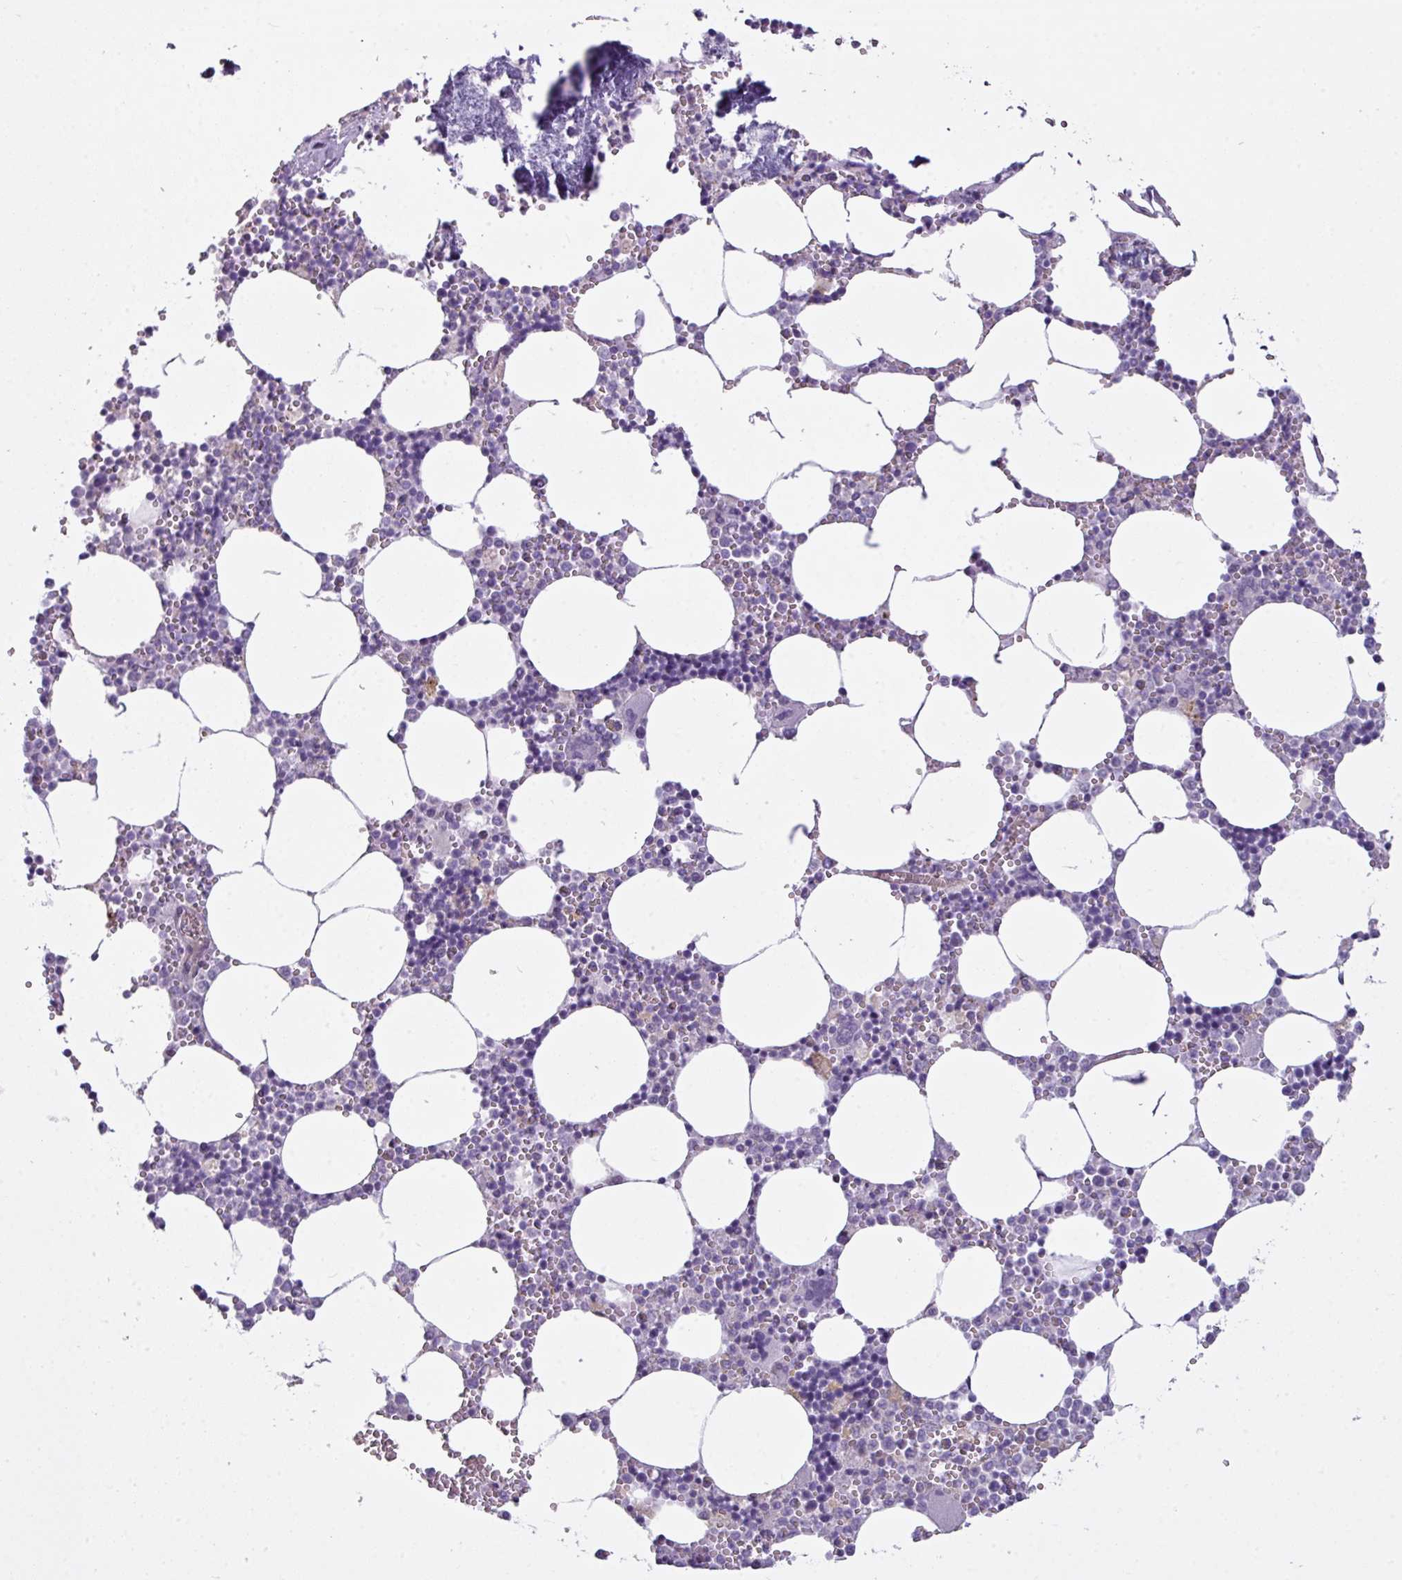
{"staining": {"intensity": "negative", "quantity": "none", "location": "none"}, "tissue": "bone marrow", "cell_type": "Hematopoietic cells", "image_type": "normal", "snomed": [{"axis": "morphology", "description": "Normal tissue, NOS"}, {"axis": "topography", "description": "Bone marrow"}], "caption": "IHC of normal human bone marrow demonstrates no positivity in hematopoietic cells.", "gene": "CAMK2A", "patient": {"sex": "male", "age": 54}}